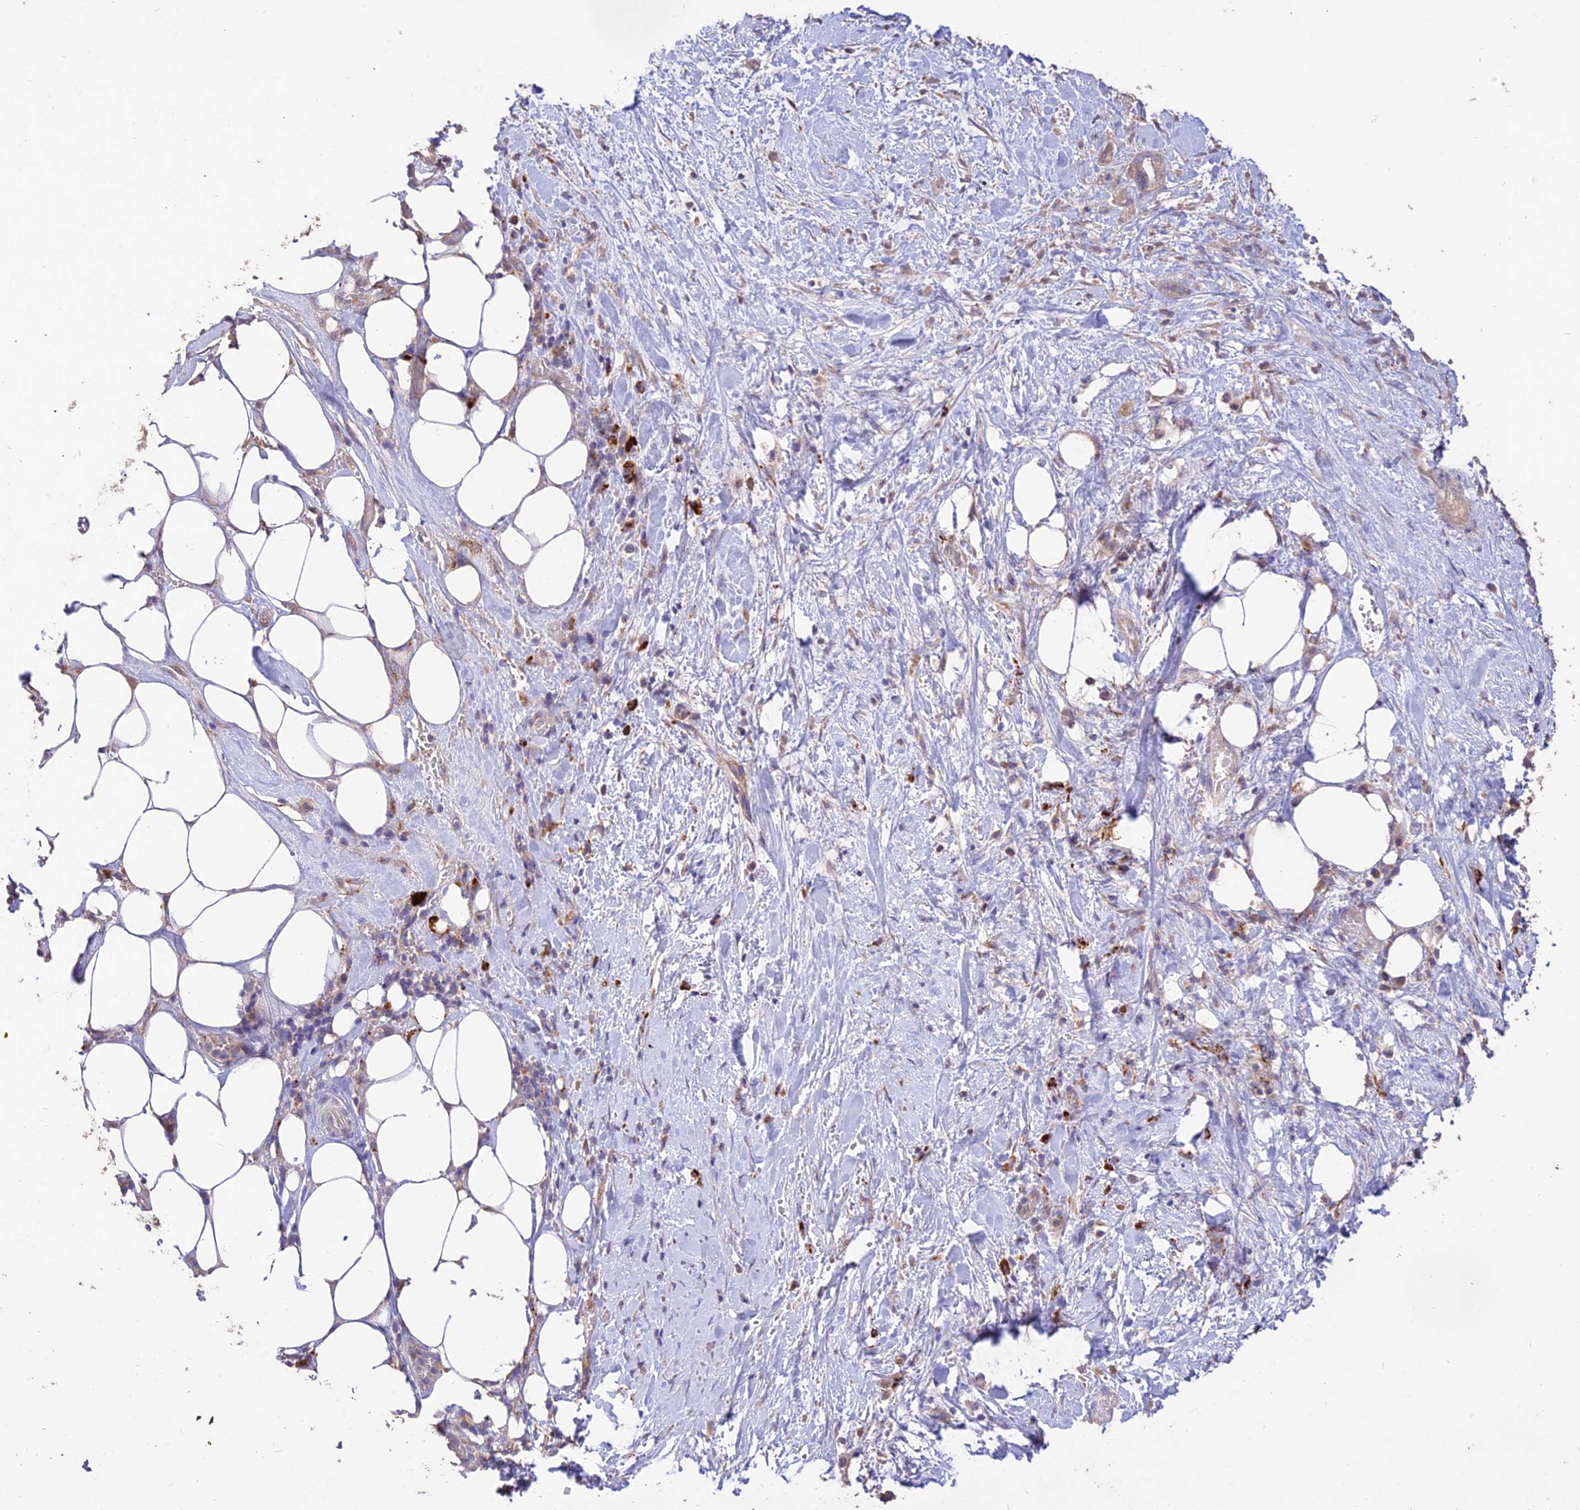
{"staining": {"intensity": "weak", "quantity": "25%-75%", "location": "cytoplasmic/membranous"}, "tissue": "pancreatic cancer", "cell_type": "Tumor cells", "image_type": "cancer", "snomed": [{"axis": "morphology", "description": "Adenocarcinoma, NOS"}, {"axis": "topography", "description": "Pancreas"}], "caption": "DAB immunohistochemical staining of pancreatic adenocarcinoma displays weak cytoplasmic/membranous protein expression in approximately 25%-75% of tumor cells.", "gene": "SDHD", "patient": {"sex": "male", "age": 44}}